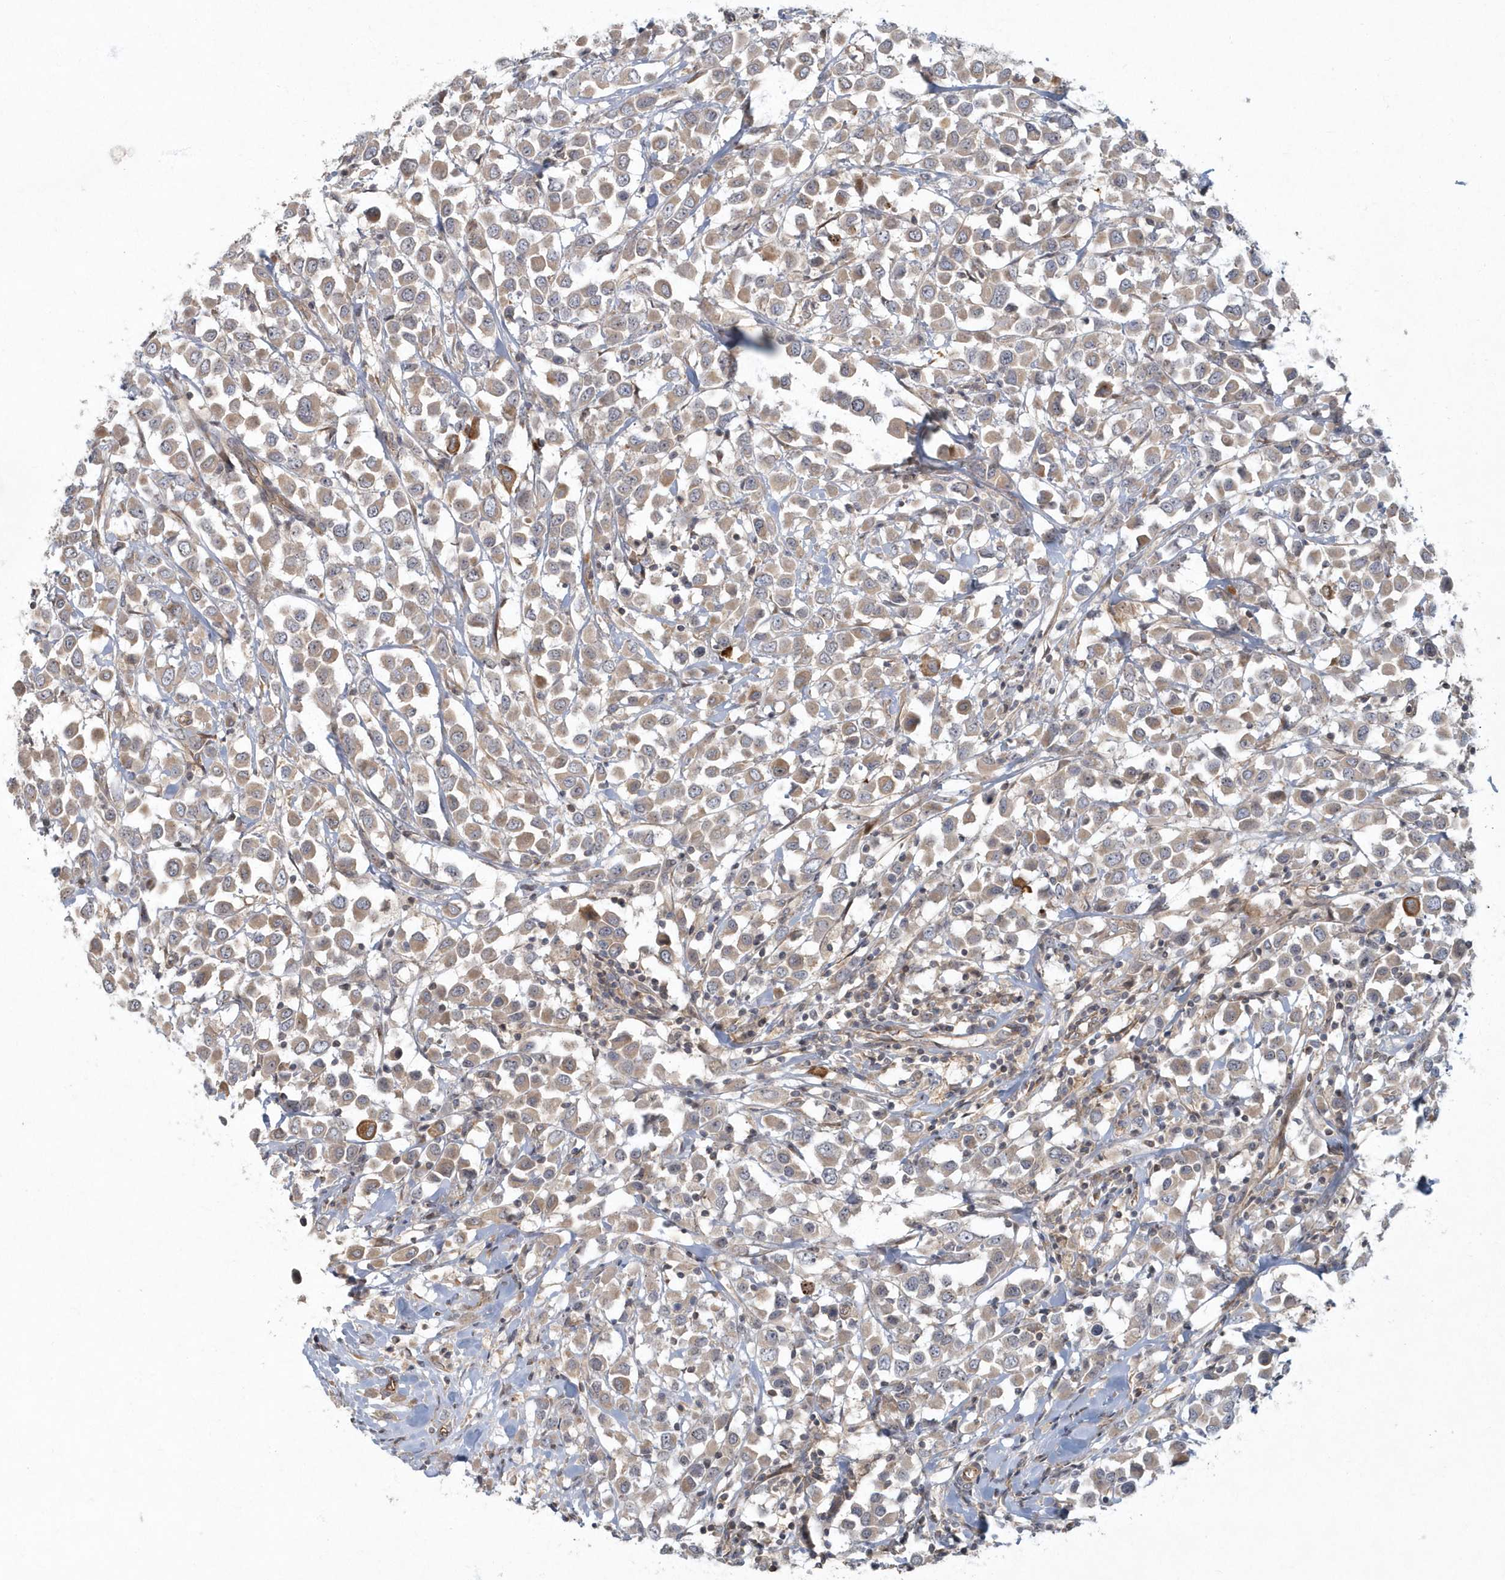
{"staining": {"intensity": "weak", "quantity": ">75%", "location": "cytoplasmic/membranous"}, "tissue": "breast cancer", "cell_type": "Tumor cells", "image_type": "cancer", "snomed": [{"axis": "morphology", "description": "Duct carcinoma"}, {"axis": "topography", "description": "Breast"}], "caption": "Breast cancer (intraductal carcinoma) stained with immunohistochemistry (IHC) shows weak cytoplasmic/membranous staining in approximately >75% of tumor cells.", "gene": "ARHGEF38", "patient": {"sex": "female", "age": 61}}